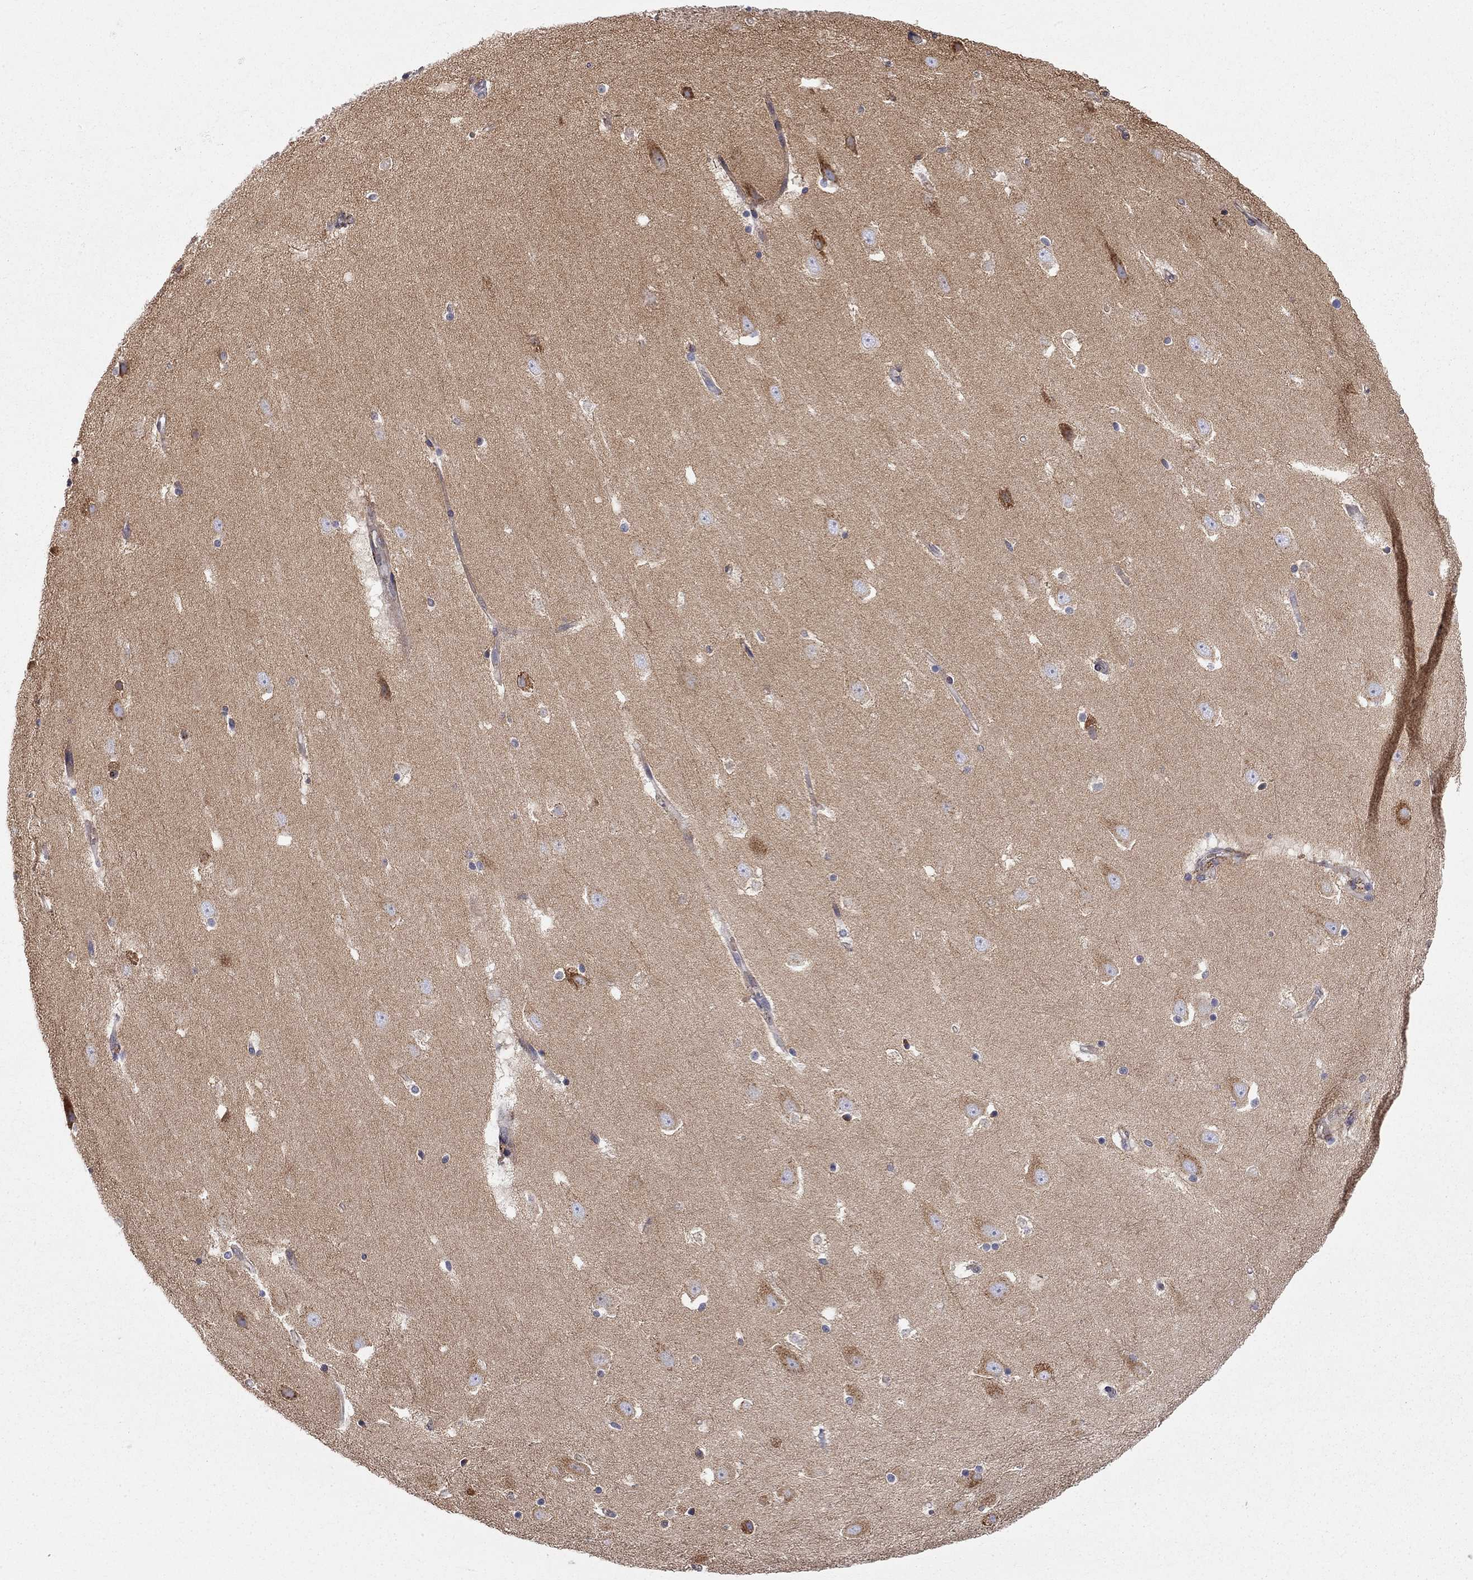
{"staining": {"intensity": "moderate", "quantity": "<25%", "location": "cytoplasmic/membranous"}, "tissue": "hippocampus", "cell_type": "Glial cells", "image_type": "normal", "snomed": [{"axis": "morphology", "description": "Normal tissue, NOS"}, {"axis": "topography", "description": "Hippocampus"}], "caption": "Brown immunohistochemical staining in unremarkable hippocampus exhibits moderate cytoplasmic/membranous positivity in about <25% of glial cells. The staining is performed using DAB brown chromogen to label protein expression. The nuclei are counter-stained blue using hematoxylin.", "gene": "CASTOR1", "patient": {"sex": "male", "age": 49}}